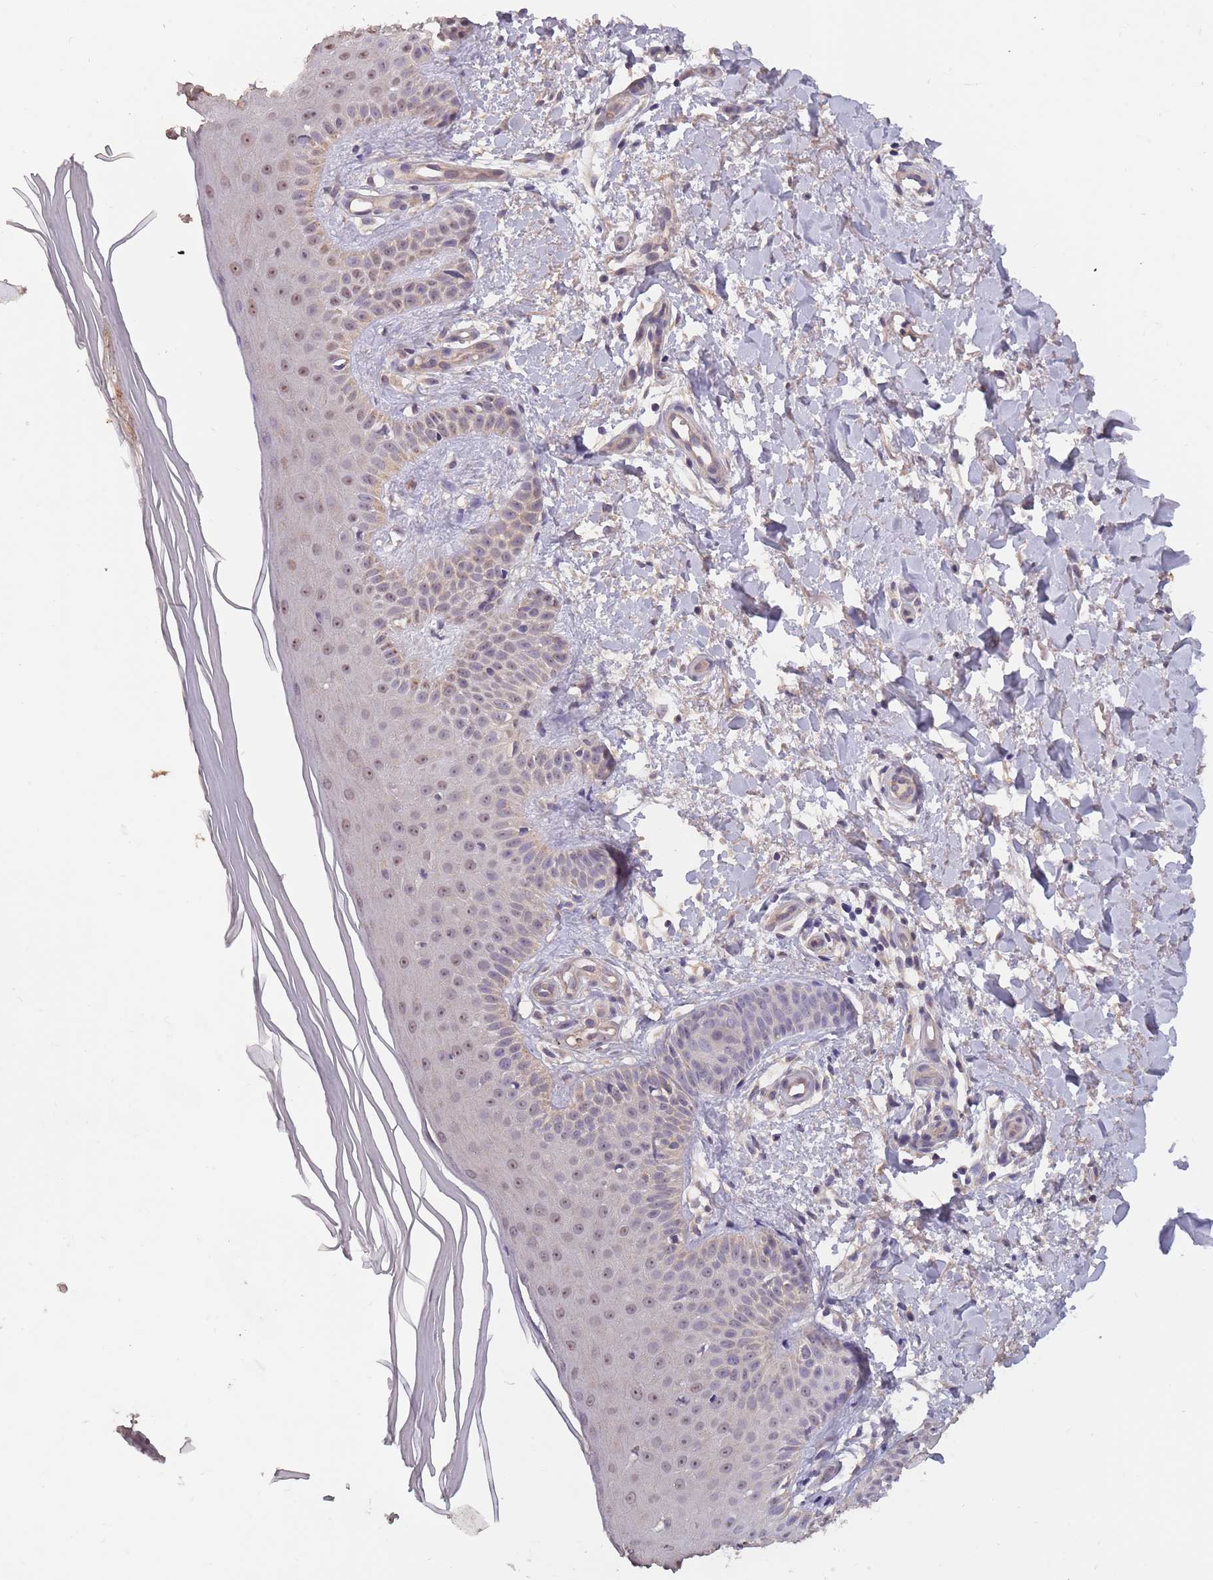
{"staining": {"intensity": "negative", "quantity": "none", "location": "none"}, "tissue": "skin", "cell_type": "Fibroblasts", "image_type": "normal", "snomed": [{"axis": "morphology", "description": "Normal tissue, NOS"}, {"axis": "topography", "description": "Skin"}], "caption": "This is a histopathology image of immunohistochemistry (IHC) staining of normal skin, which shows no expression in fibroblasts. The staining was performed using DAB (3,3'-diaminobenzidine) to visualize the protein expression in brown, while the nuclei were stained in blue with hematoxylin (Magnification: 20x).", "gene": "KIAA1755", "patient": {"sex": "male", "age": 81}}